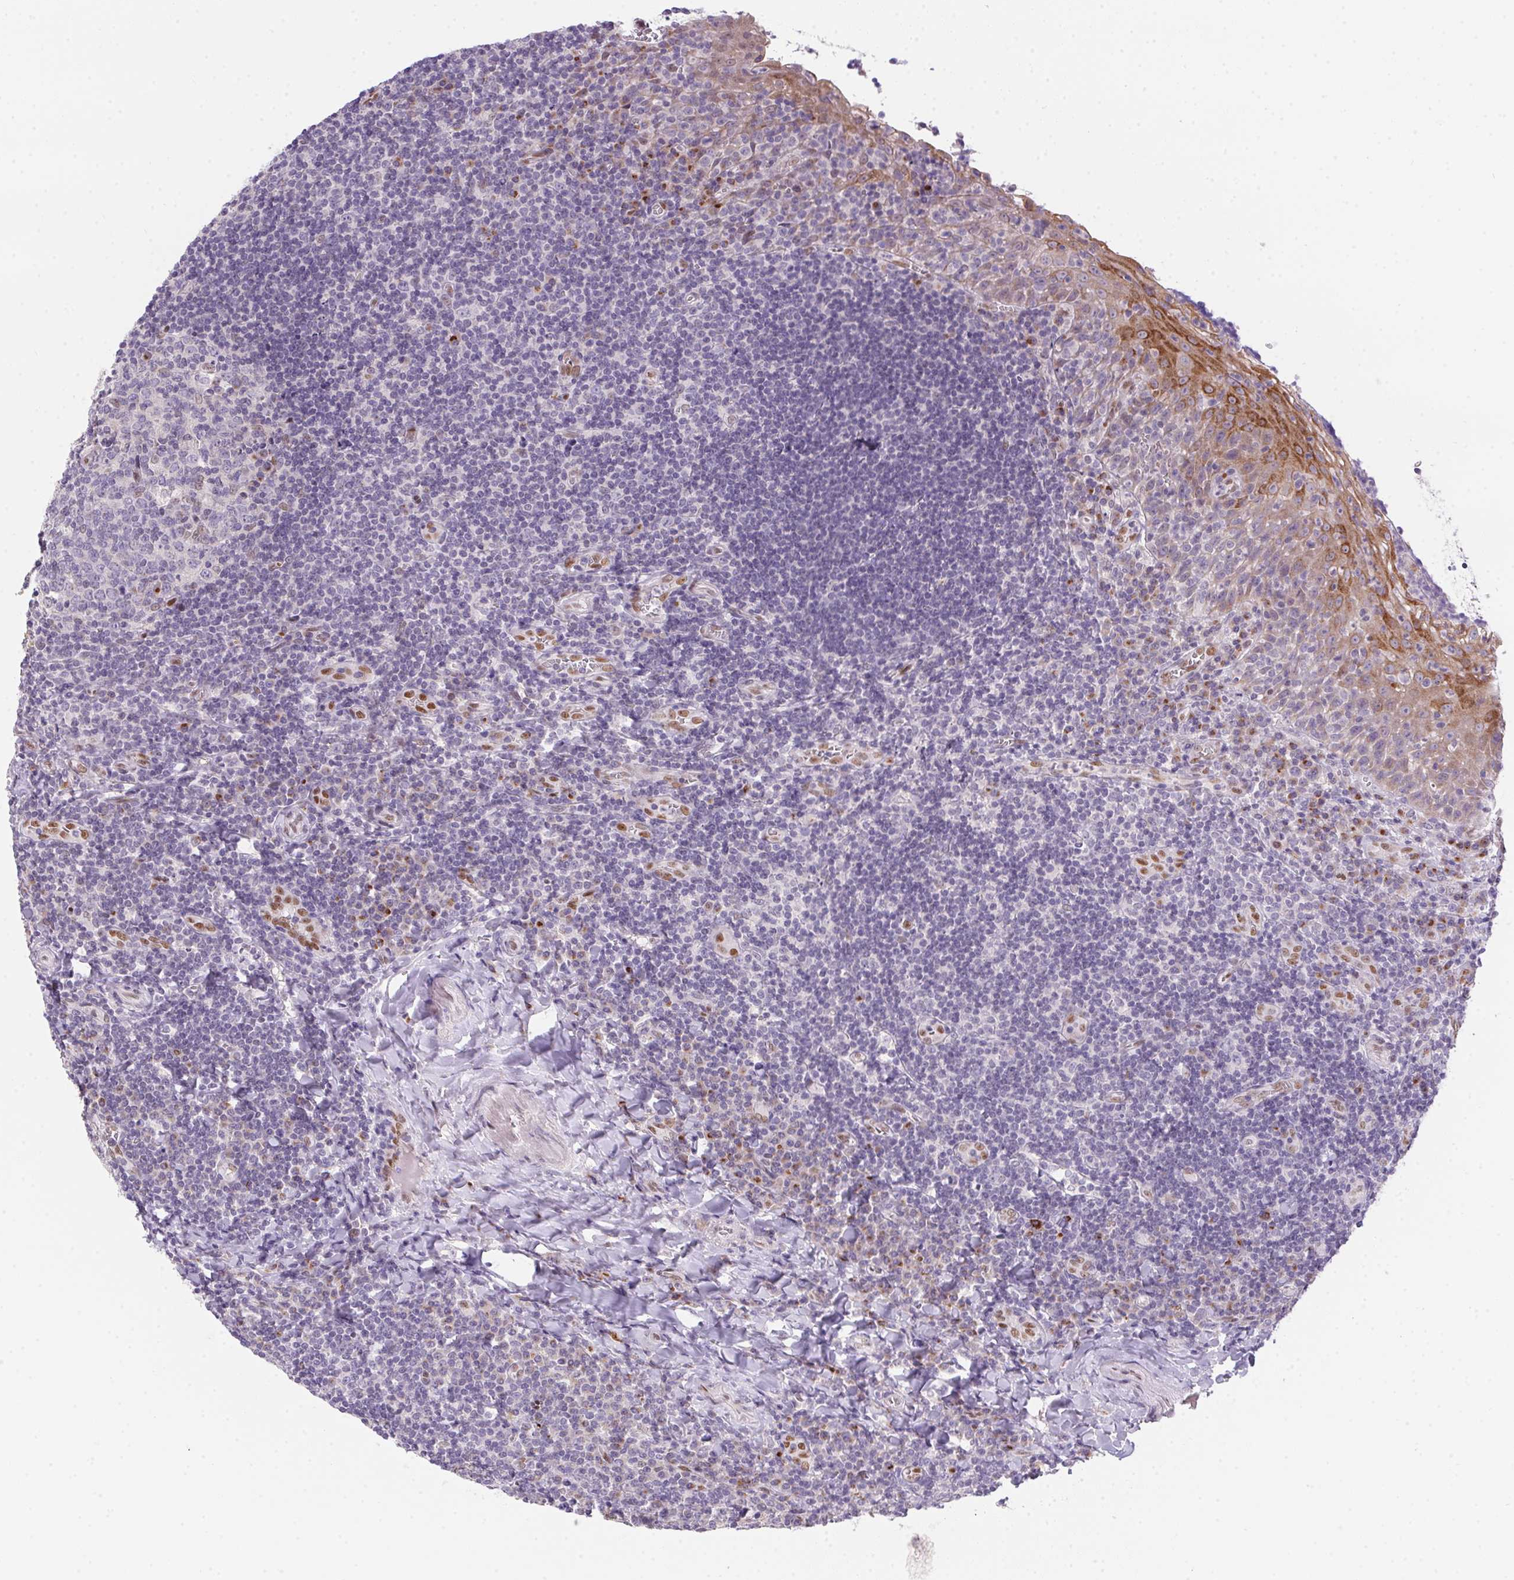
{"staining": {"intensity": "negative", "quantity": "none", "location": "none"}, "tissue": "tonsil", "cell_type": "Germinal center cells", "image_type": "normal", "snomed": [{"axis": "morphology", "description": "Normal tissue, NOS"}, {"axis": "morphology", "description": "Inflammation, NOS"}, {"axis": "topography", "description": "Tonsil"}], "caption": "Immunohistochemistry micrograph of benign tonsil: human tonsil stained with DAB (3,3'-diaminobenzidine) displays no significant protein positivity in germinal center cells.", "gene": "SP9", "patient": {"sex": "female", "age": 31}}